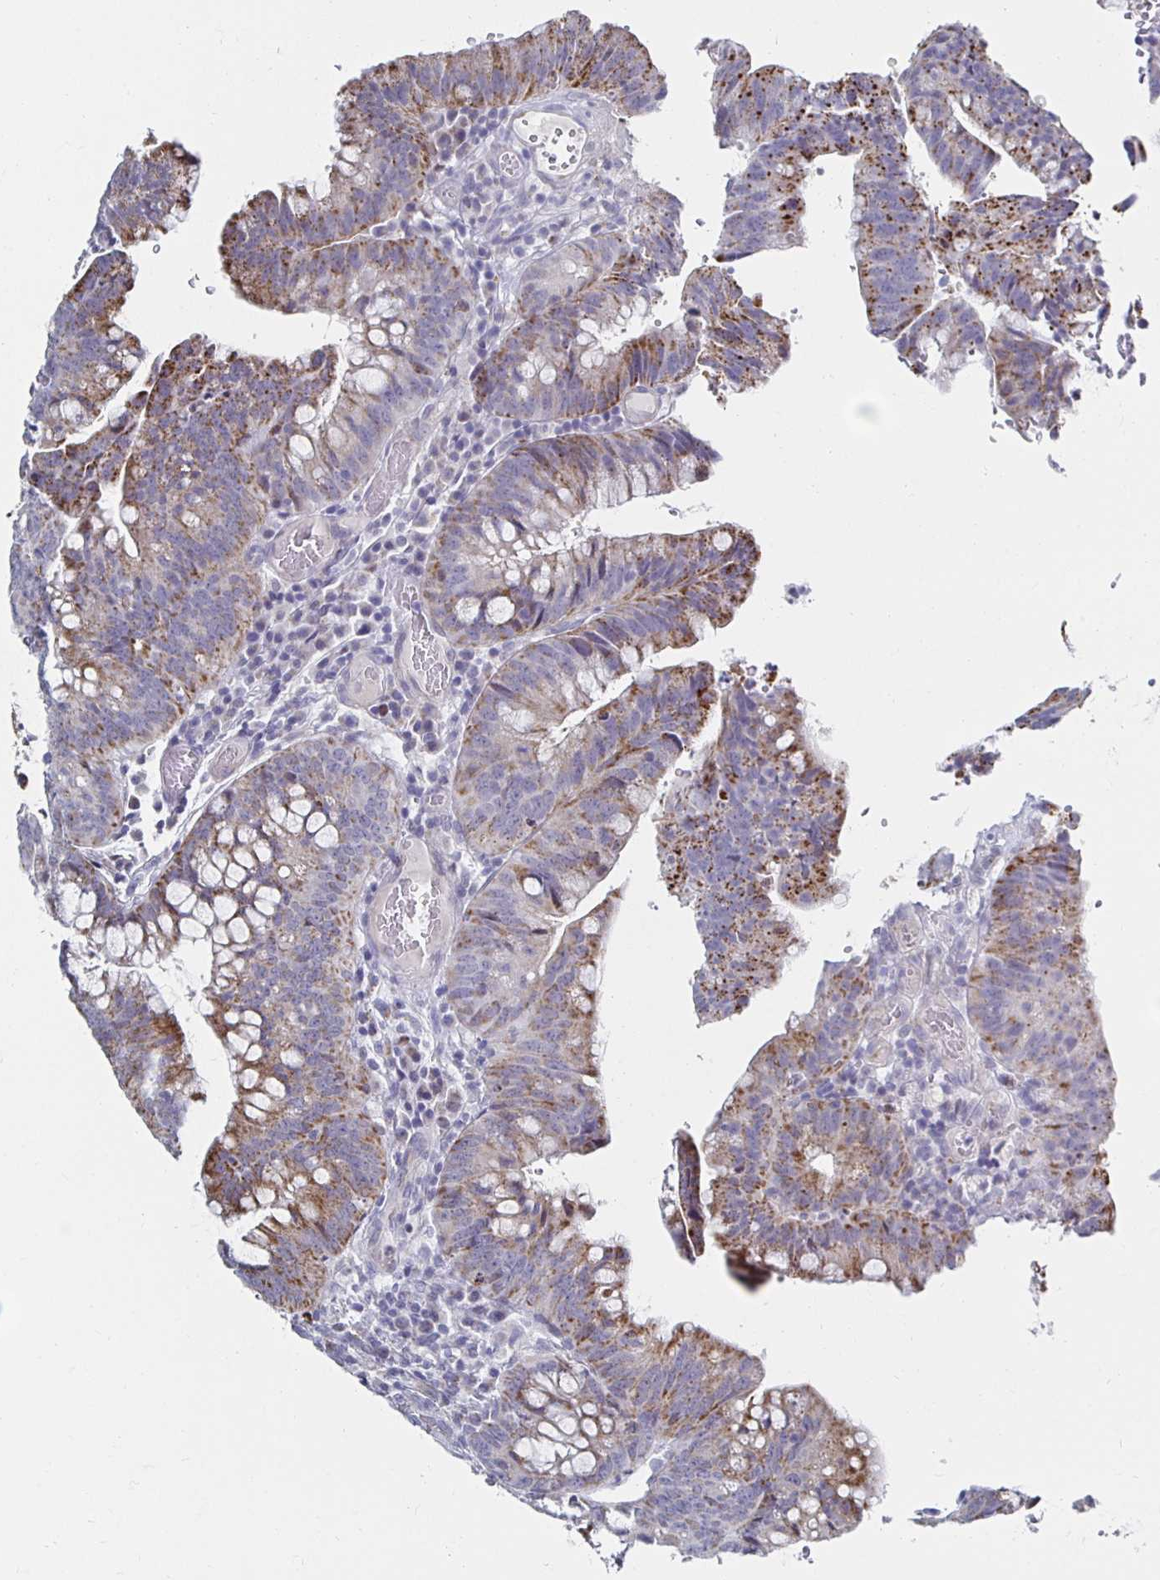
{"staining": {"intensity": "moderate", "quantity": ">75%", "location": "cytoplasmic/membranous"}, "tissue": "colorectal cancer", "cell_type": "Tumor cells", "image_type": "cancer", "snomed": [{"axis": "morphology", "description": "Adenocarcinoma, NOS"}, {"axis": "topography", "description": "Colon"}], "caption": "A high-resolution micrograph shows IHC staining of colorectal cancer, which demonstrates moderate cytoplasmic/membranous staining in approximately >75% of tumor cells.", "gene": "NOCT", "patient": {"sex": "male", "age": 62}}